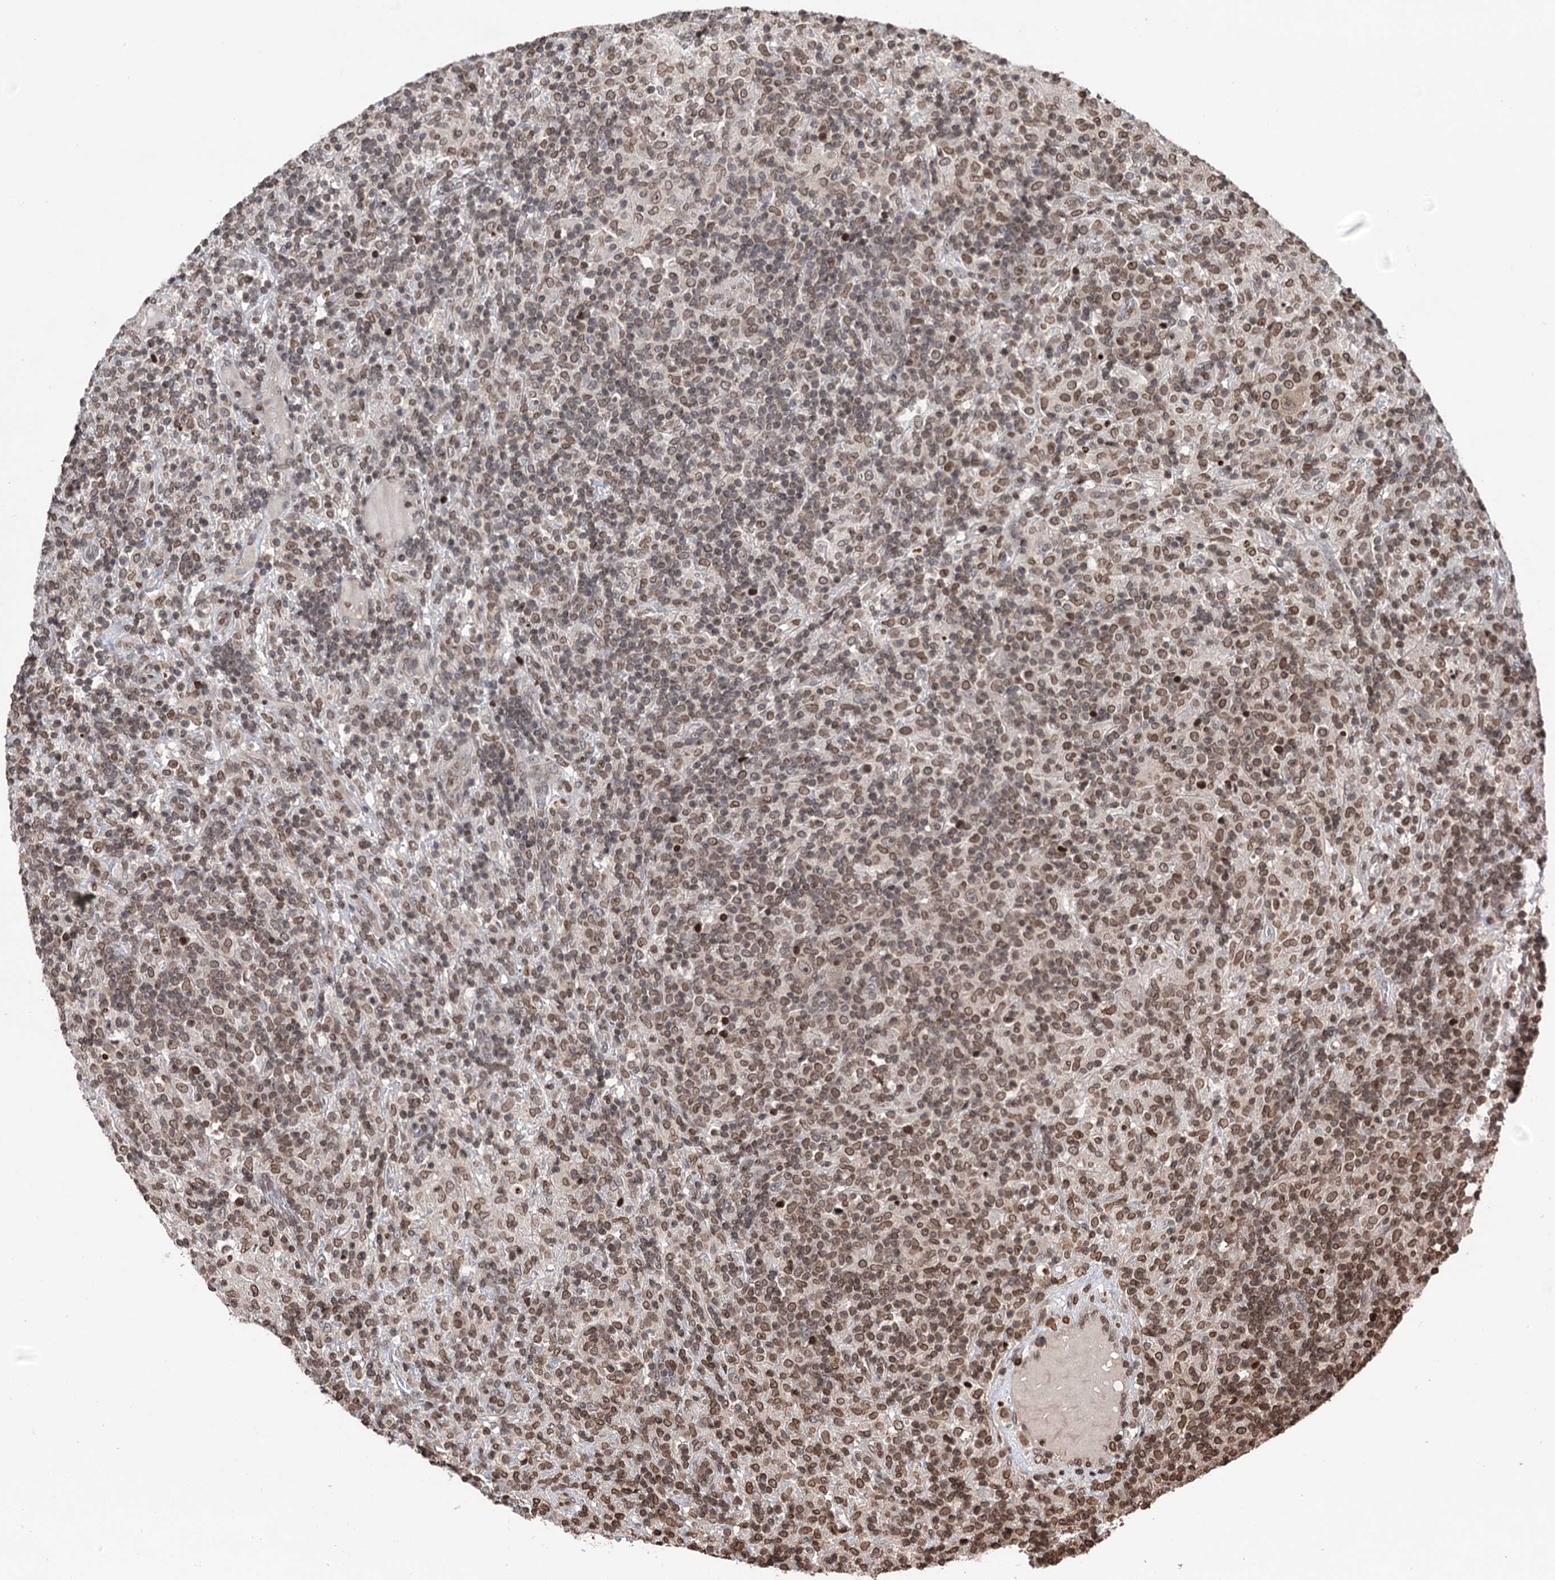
{"staining": {"intensity": "moderate", "quantity": ">75%", "location": "nuclear"}, "tissue": "lymphoma", "cell_type": "Tumor cells", "image_type": "cancer", "snomed": [{"axis": "morphology", "description": "Hodgkin's disease, NOS"}, {"axis": "topography", "description": "Lymph node"}], "caption": "A micrograph of Hodgkin's disease stained for a protein shows moderate nuclear brown staining in tumor cells.", "gene": "CCDC77", "patient": {"sex": "male", "age": 70}}